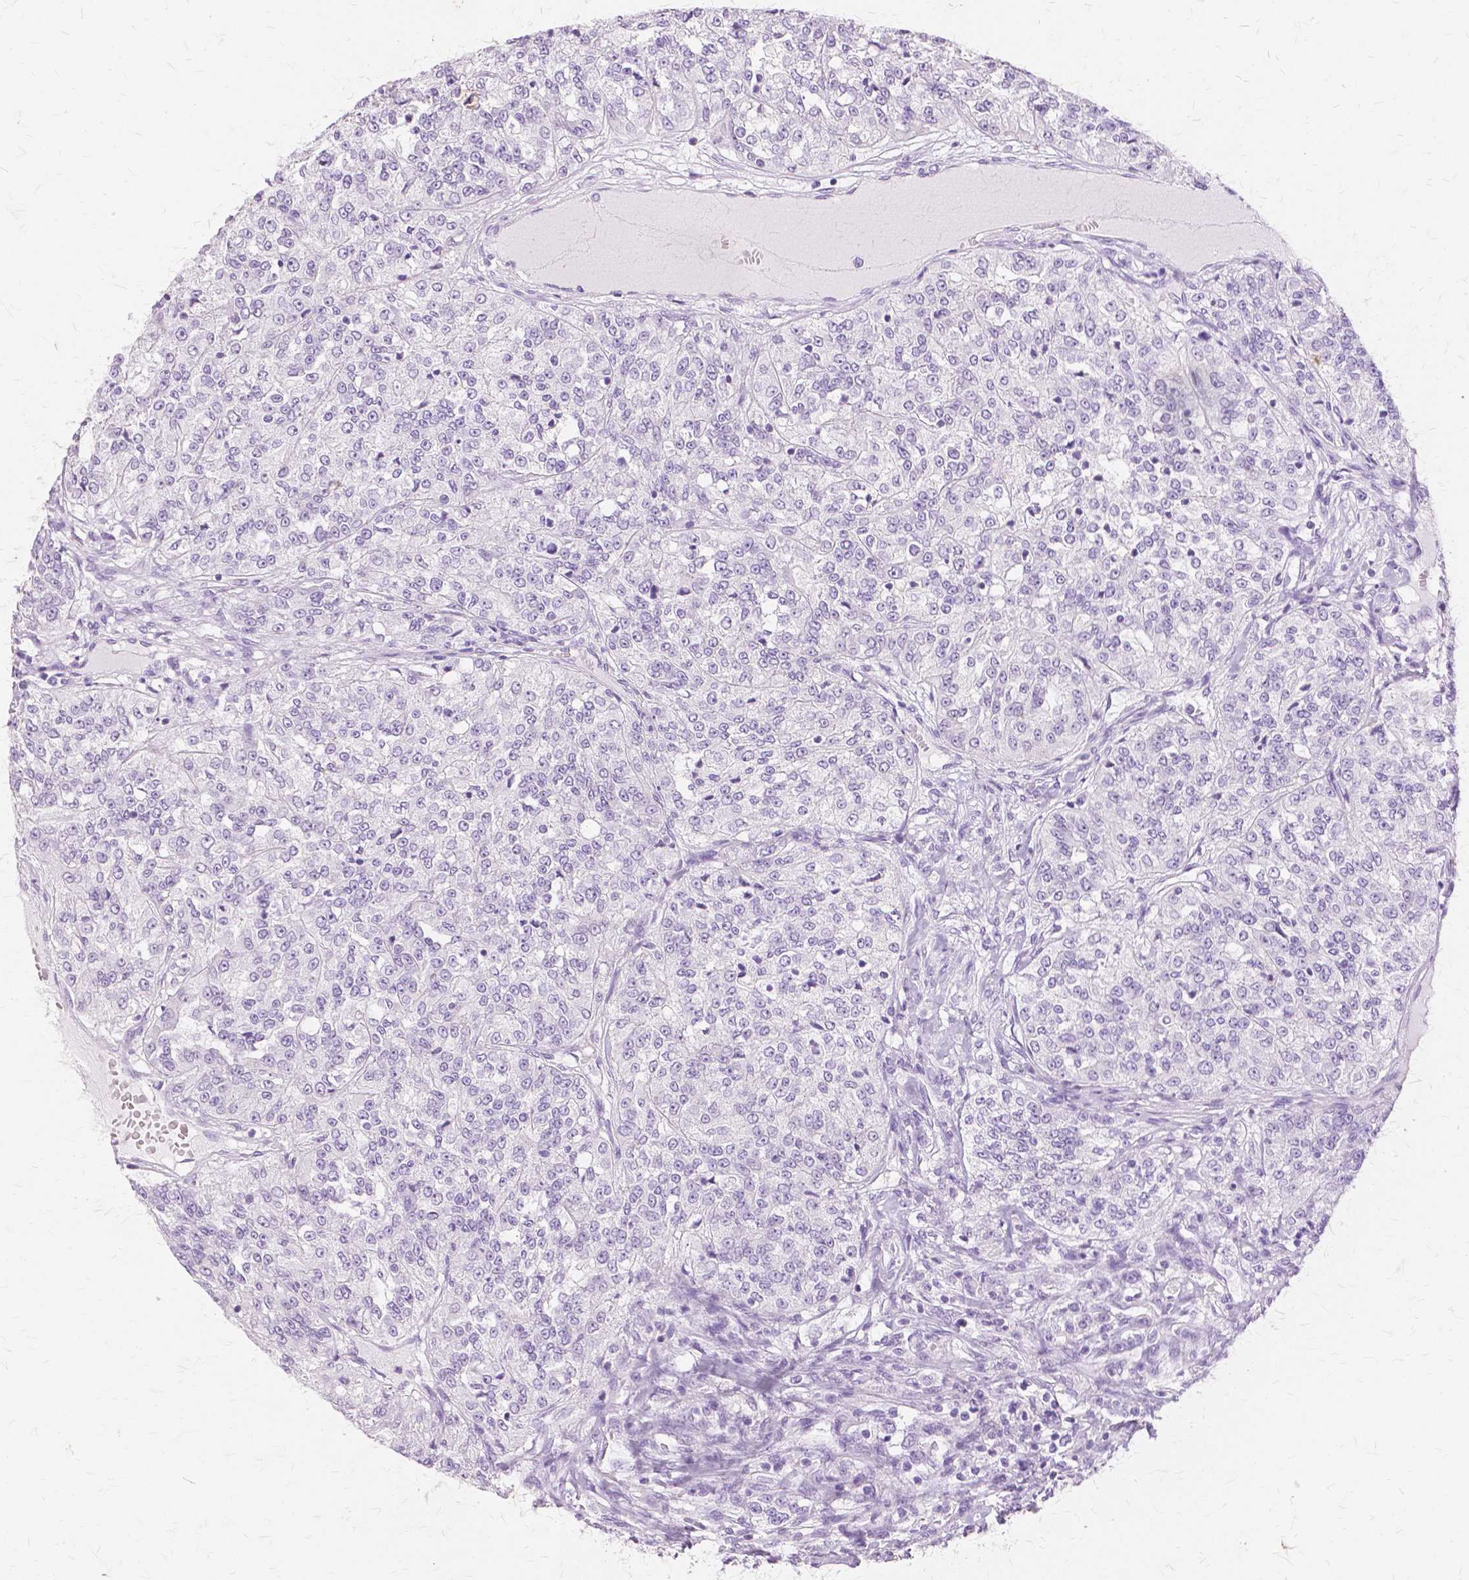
{"staining": {"intensity": "negative", "quantity": "none", "location": "none"}, "tissue": "renal cancer", "cell_type": "Tumor cells", "image_type": "cancer", "snomed": [{"axis": "morphology", "description": "Adenocarcinoma, NOS"}, {"axis": "topography", "description": "Kidney"}], "caption": "DAB (3,3'-diaminobenzidine) immunohistochemical staining of adenocarcinoma (renal) exhibits no significant positivity in tumor cells. Brightfield microscopy of immunohistochemistry (IHC) stained with DAB (3,3'-diaminobenzidine) (brown) and hematoxylin (blue), captured at high magnification.", "gene": "TGM1", "patient": {"sex": "female", "age": 63}}